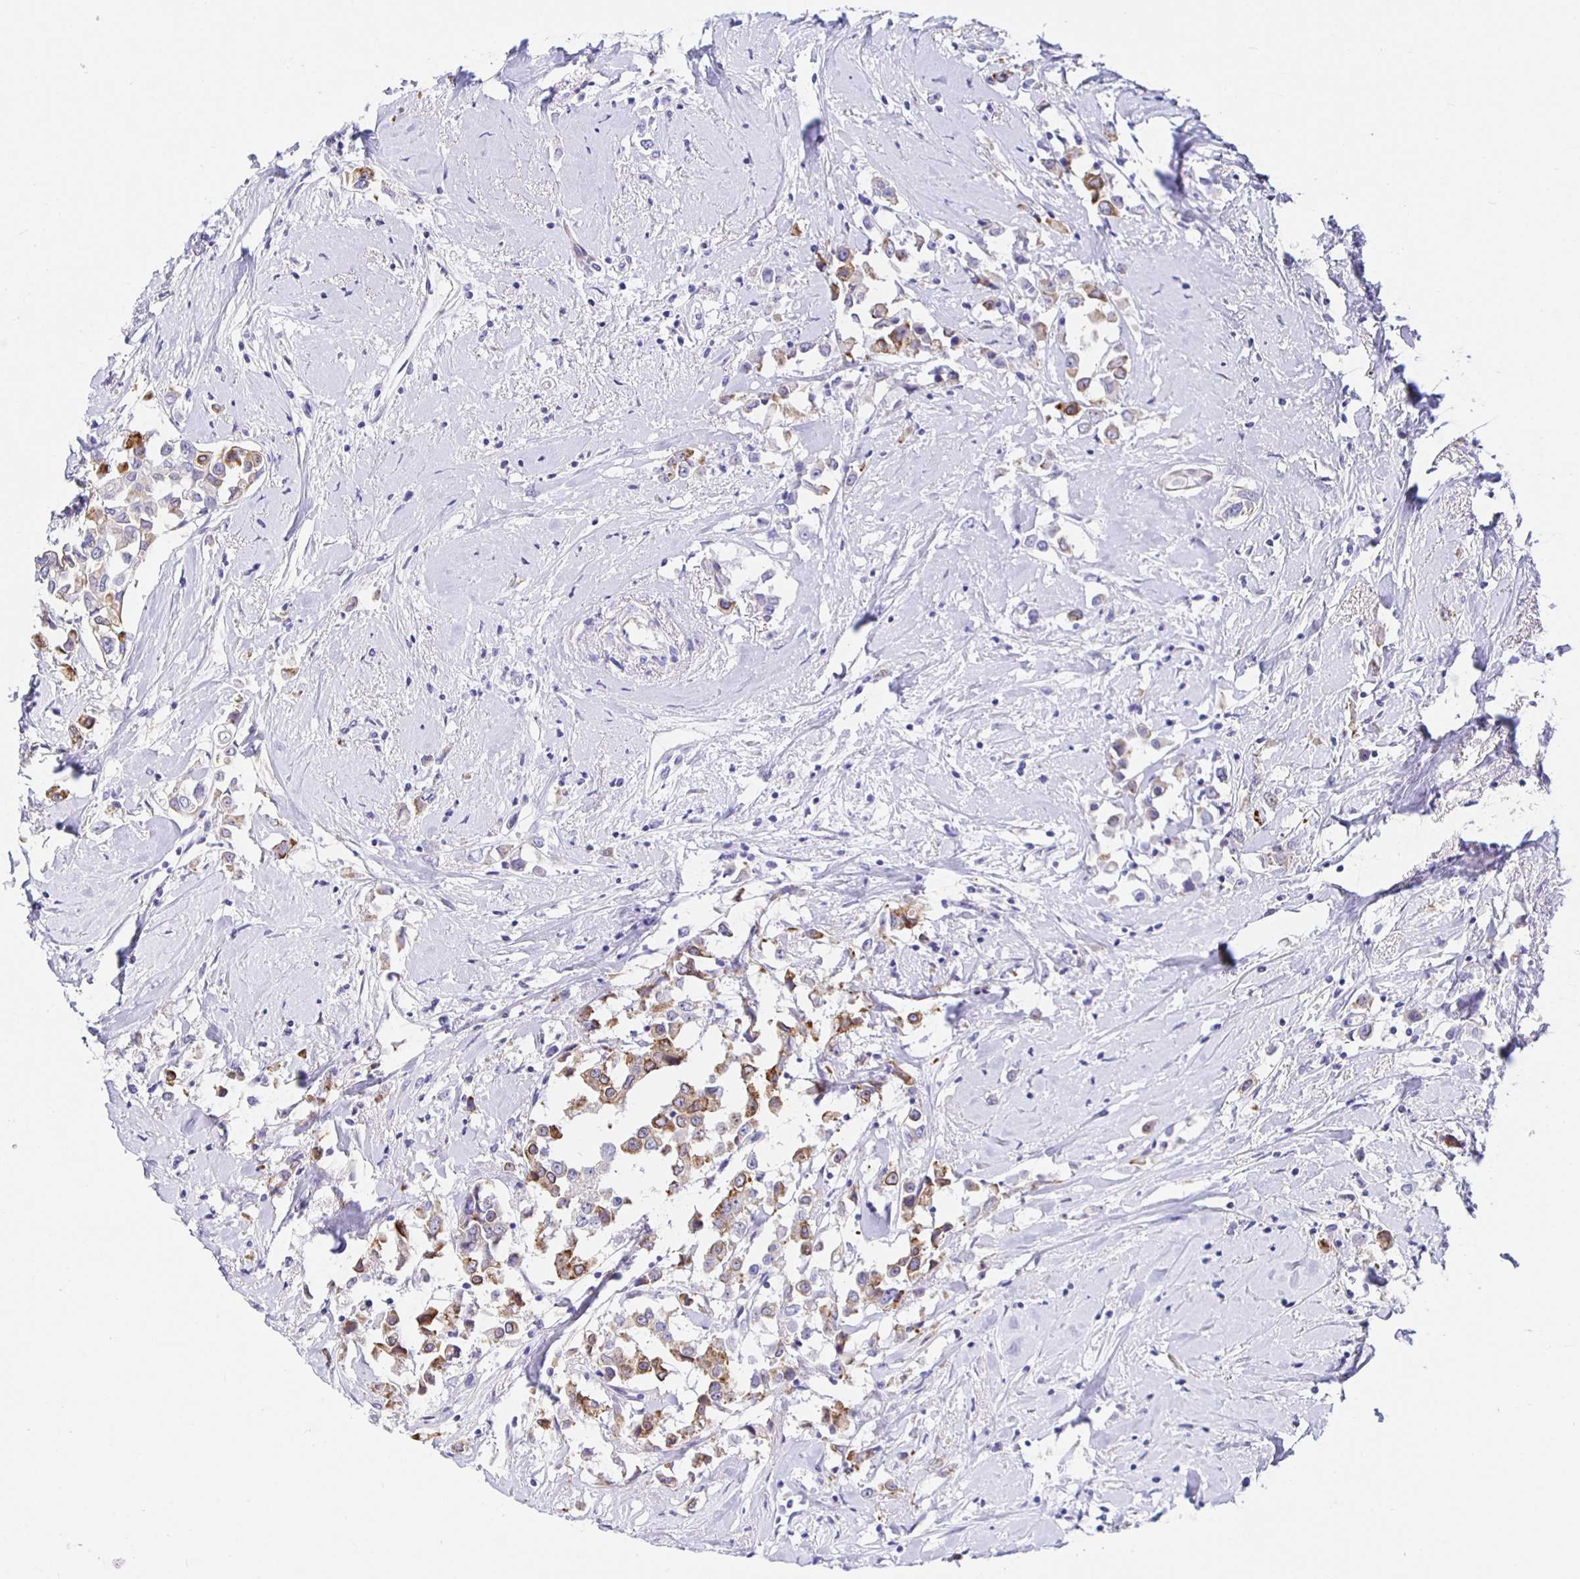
{"staining": {"intensity": "moderate", "quantity": "<25%", "location": "cytoplasmic/membranous"}, "tissue": "breast cancer", "cell_type": "Tumor cells", "image_type": "cancer", "snomed": [{"axis": "morphology", "description": "Duct carcinoma"}, {"axis": "topography", "description": "Breast"}], "caption": "Immunohistochemical staining of breast cancer demonstrates moderate cytoplasmic/membranous protein staining in approximately <25% of tumor cells. (Brightfield microscopy of DAB IHC at high magnification).", "gene": "HSPA4L", "patient": {"sex": "female", "age": 61}}